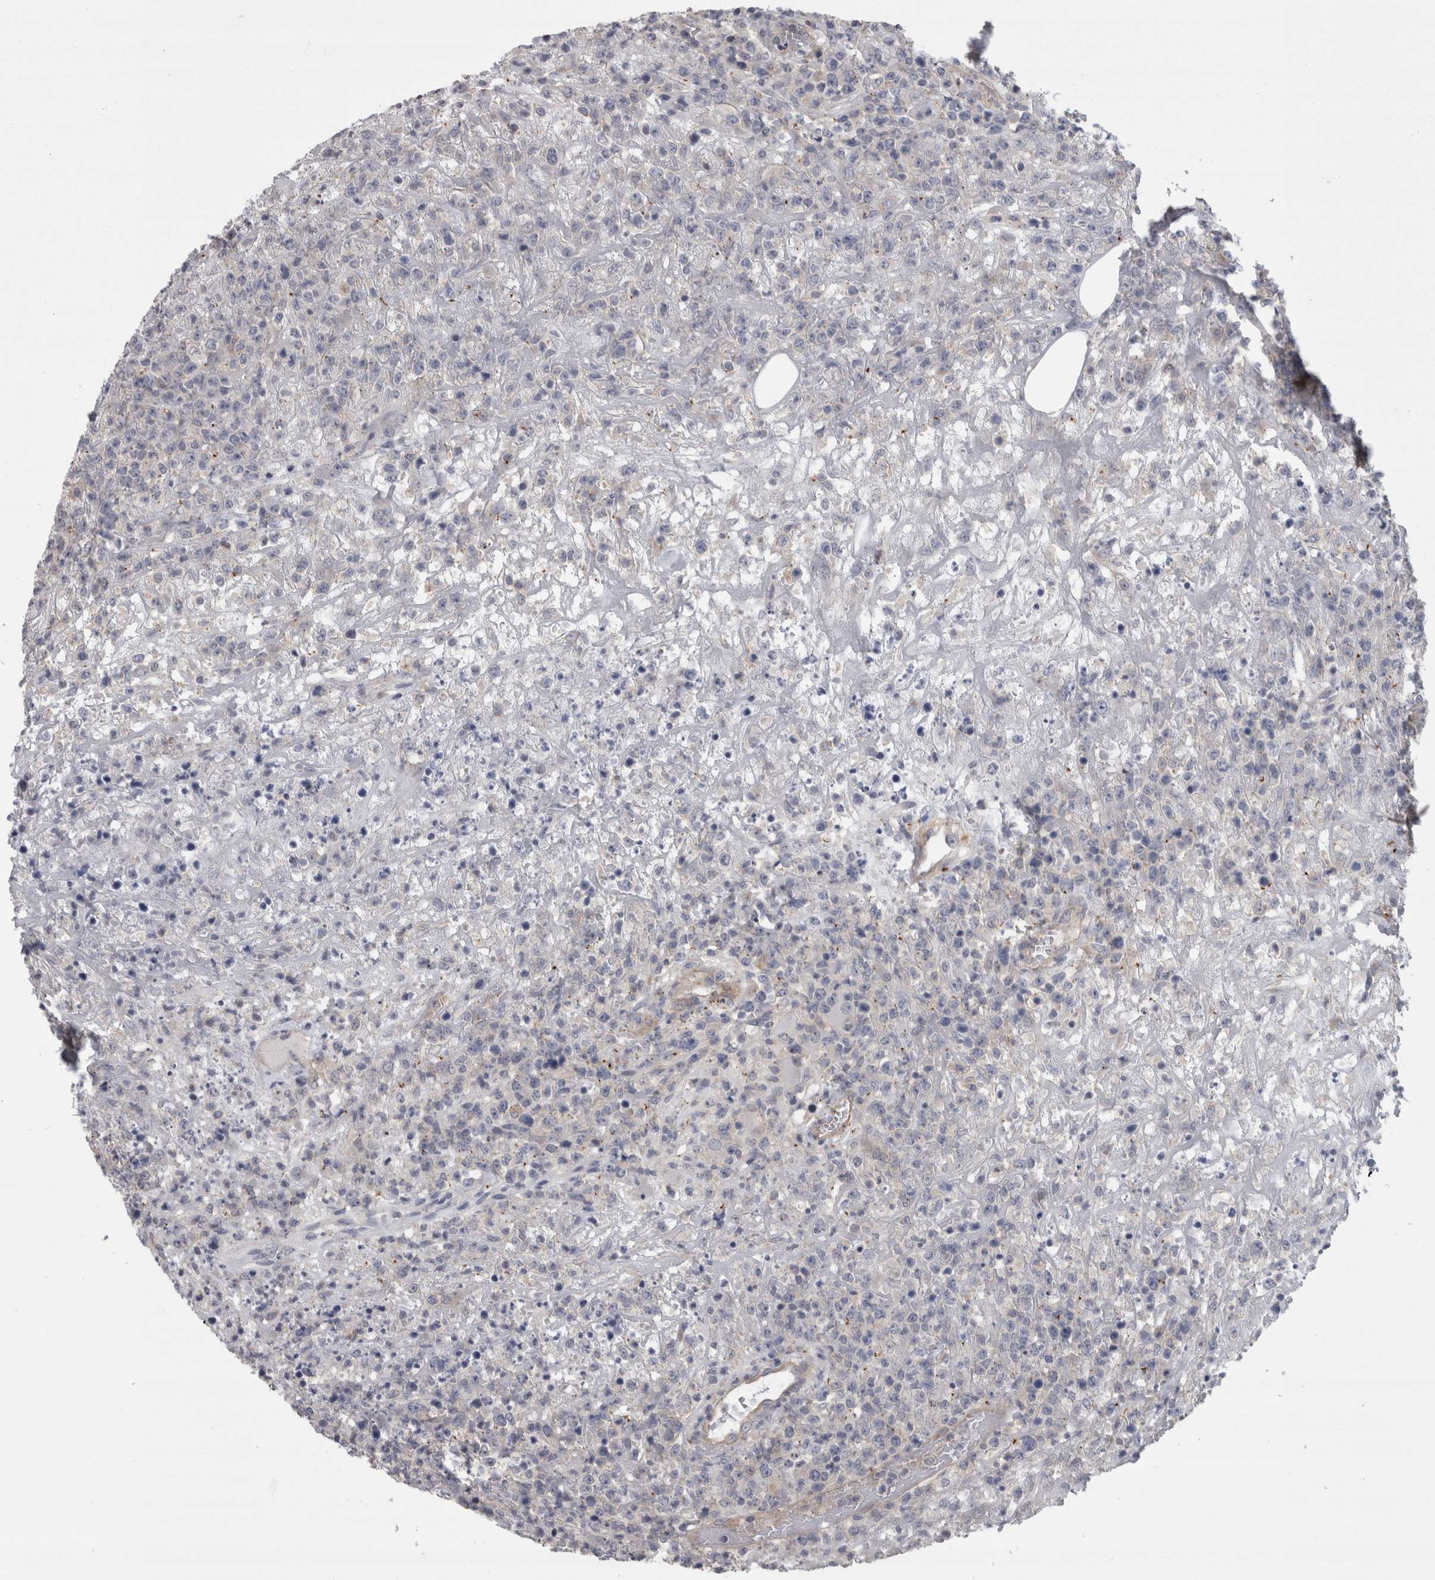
{"staining": {"intensity": "negative", "quantity": "none", "location": "none"}, "tissue": "lymphoma", "cell_type": "Tumor cells", "image_type": "cancer", "snomed": [{"axis": "morphology", "description": "Malignant lymphoma, non-Hodgkin's type, High grade"}, {"axis": "topography", "description": "Colon"}], "caption": "Protein analysis of lymphoma exhibits no significant staining in tumor cells.", "gene": "LYZL6", "patient": {"sex": "female", "age": 53}}